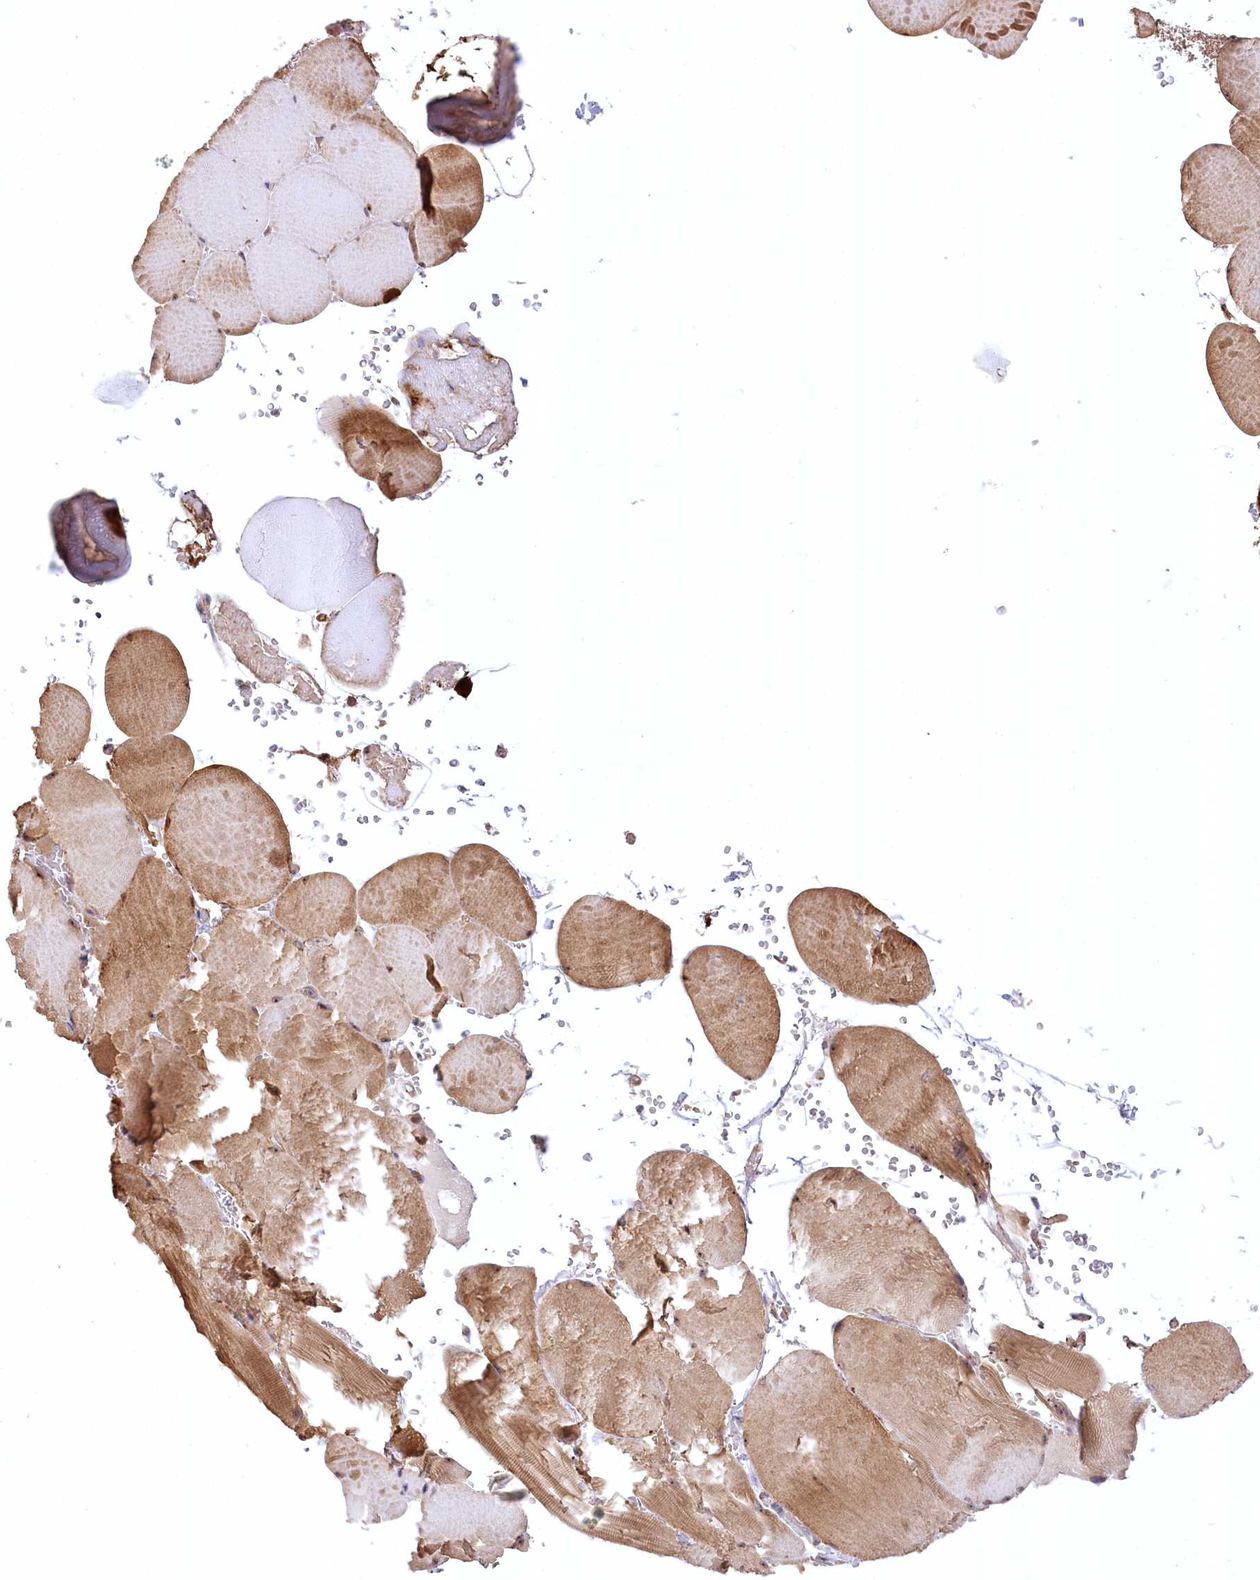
{"staining": {"intensity": "moderate", "quantity": ">75%", "location": "cytoplasmic/membranous"}, "tissue": "skeletal muscle", "cell_type": "Myocytes", "image_type": "normal", "snomed": [{"axis": "morphology", "description": "Normal tissue, NOS"}, {"axis": "topography", "description": "Skeletal muscle"}, {"axis": "topography", "description": "Head-Neck"}], "caption": "A histopathology image of human skeletal muscle stained for a protein reveals moderate cytoplasmic/membranous brown staining in myocytes.", "gene": "SERGEF", "patient": {"sex": "male", "age": 66}}